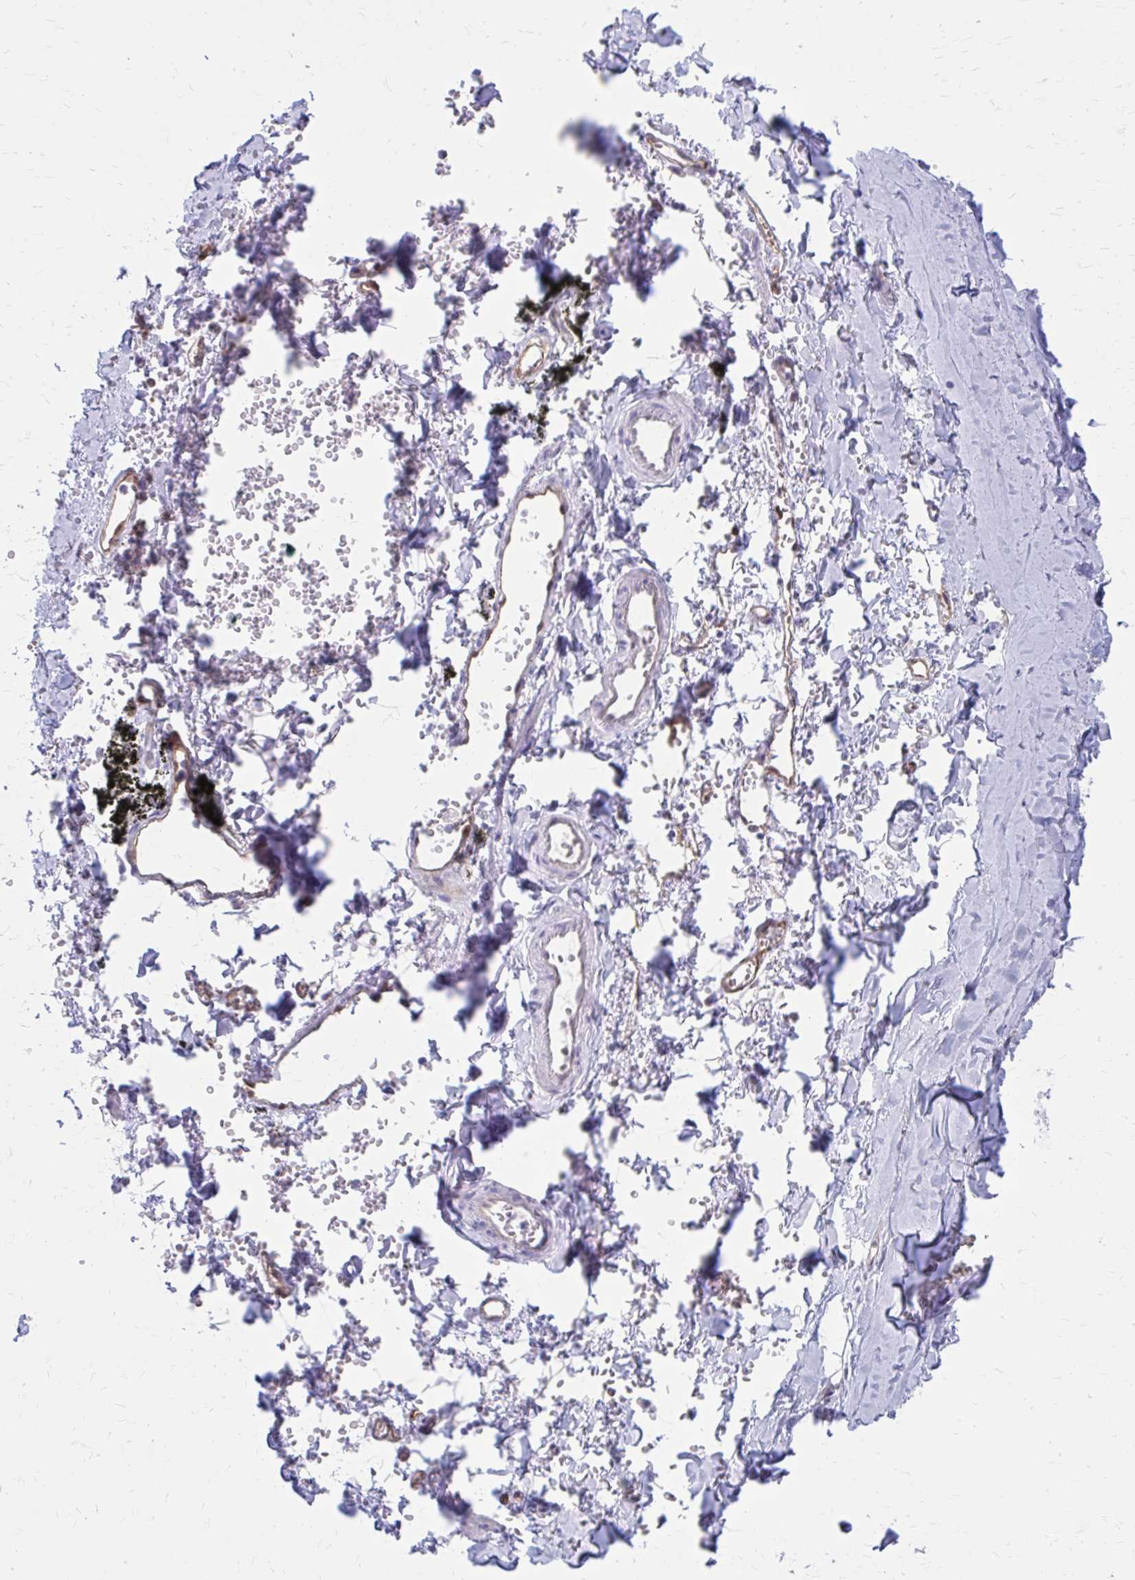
{"staining": {"intensity": "negative", "quantity": "none", "location": "none"}, "tissue": "adipose tissue", "cell_type": "Adipocytes", "image_type": "normal", "snomed": [{"axis": "morphology", "description": "Normal tissue, NOS"}, {"axis": "topography", "description": "Cartilage tissue"}, {"axis": "topography", "description": "Bronchus"}, {"axis": "topography", "description": "Peripheral nerve tissue"}], "caption": "A micrograph of adipose tissue stained for a protein shows no brown staining in adipocytes.", "gene": "CLIC2", "patient": {"sex": "female", "age": 59}}